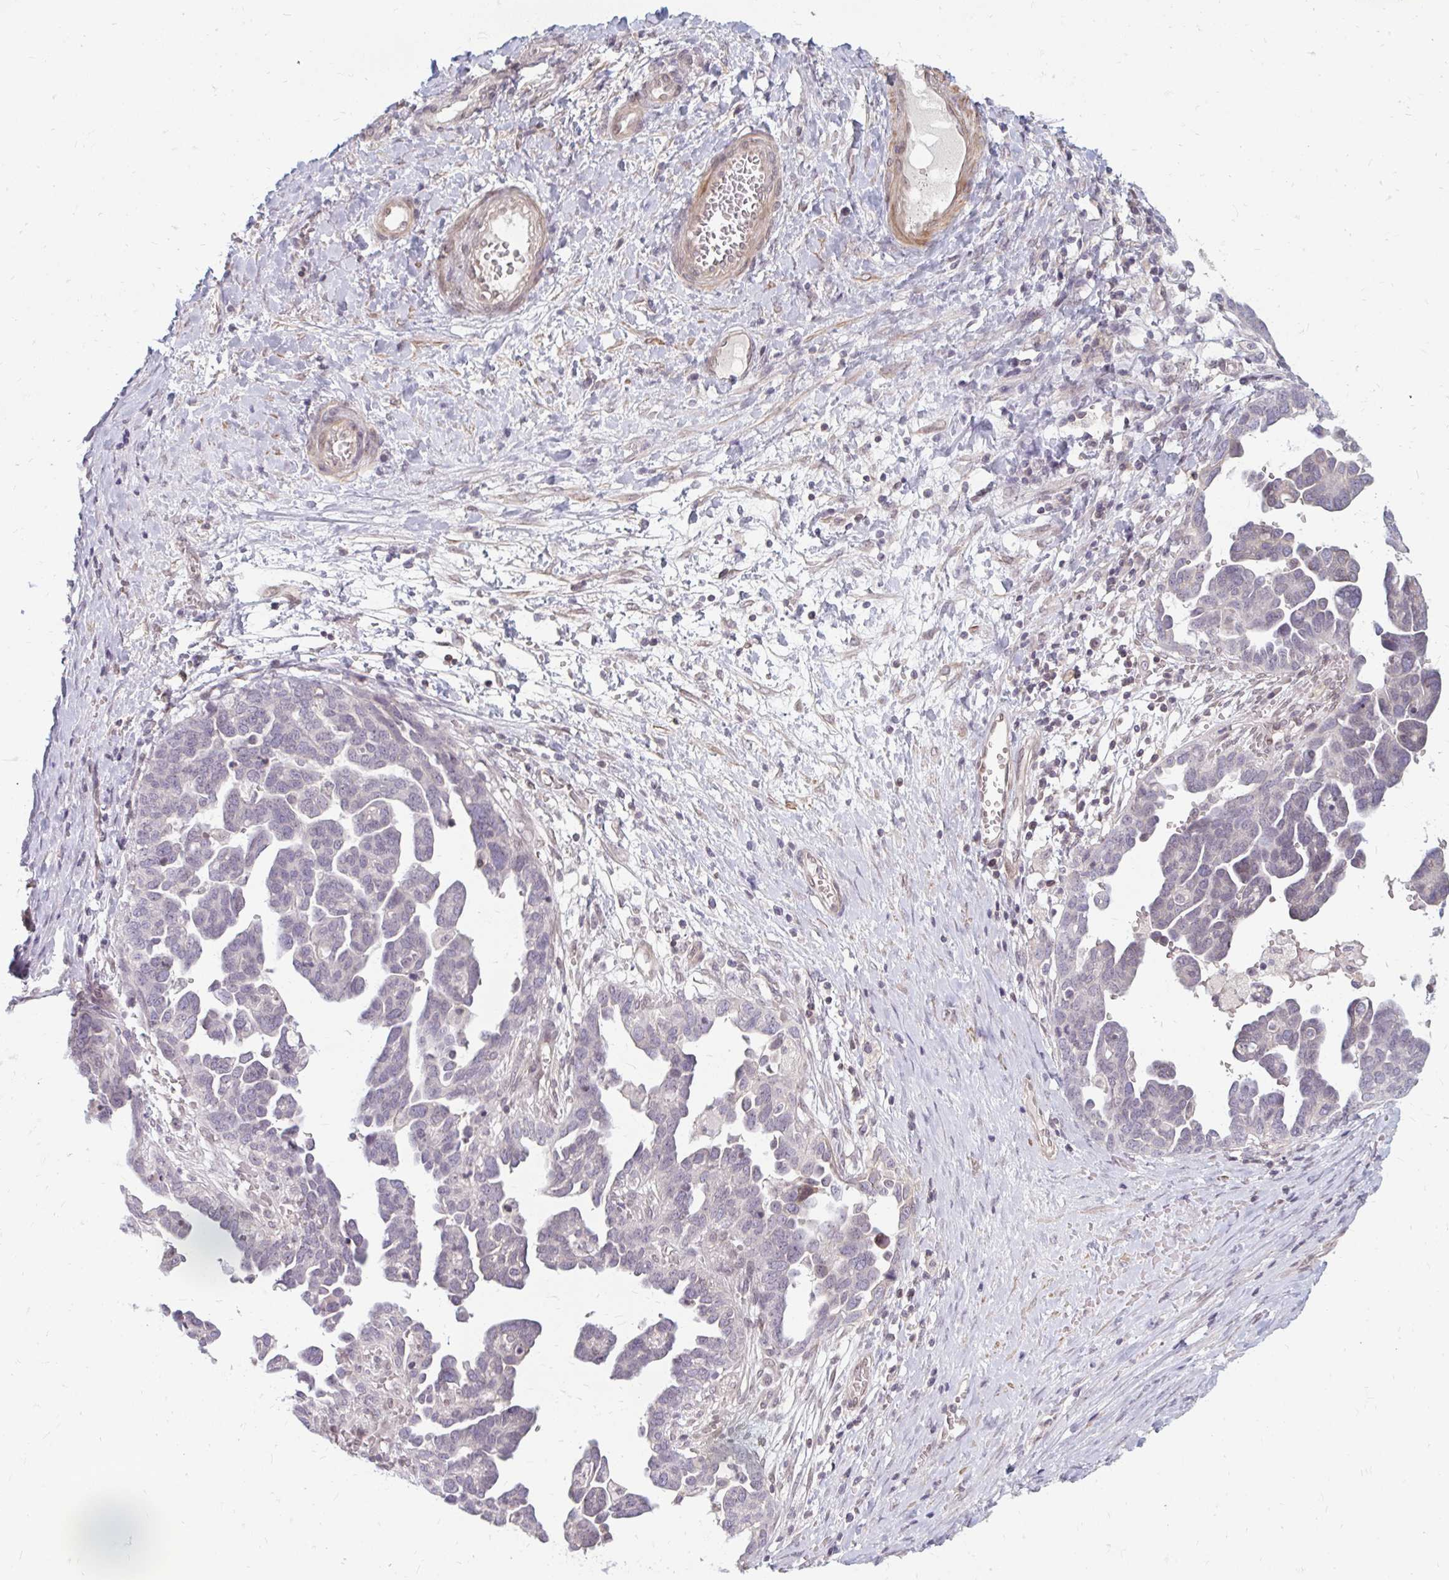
{"staining": {"intensity": "negative", "quantity": "none", "location": "none"}, "tissue": "ovarian cancer", "cell_type": "Tumor cells", "image_type": "cancer", "snomed": [{"axis": "morphology", "description": "Cystadenocarcinoma, serous, NOS"}, {"axis": "topography", "description": "Ovary"}], "caption": "The micrograph demonstrates no staining of tumor cells in ovarian cancer.", "gene": "GPC5", "patient": {"sex": "female", "age": 54}}